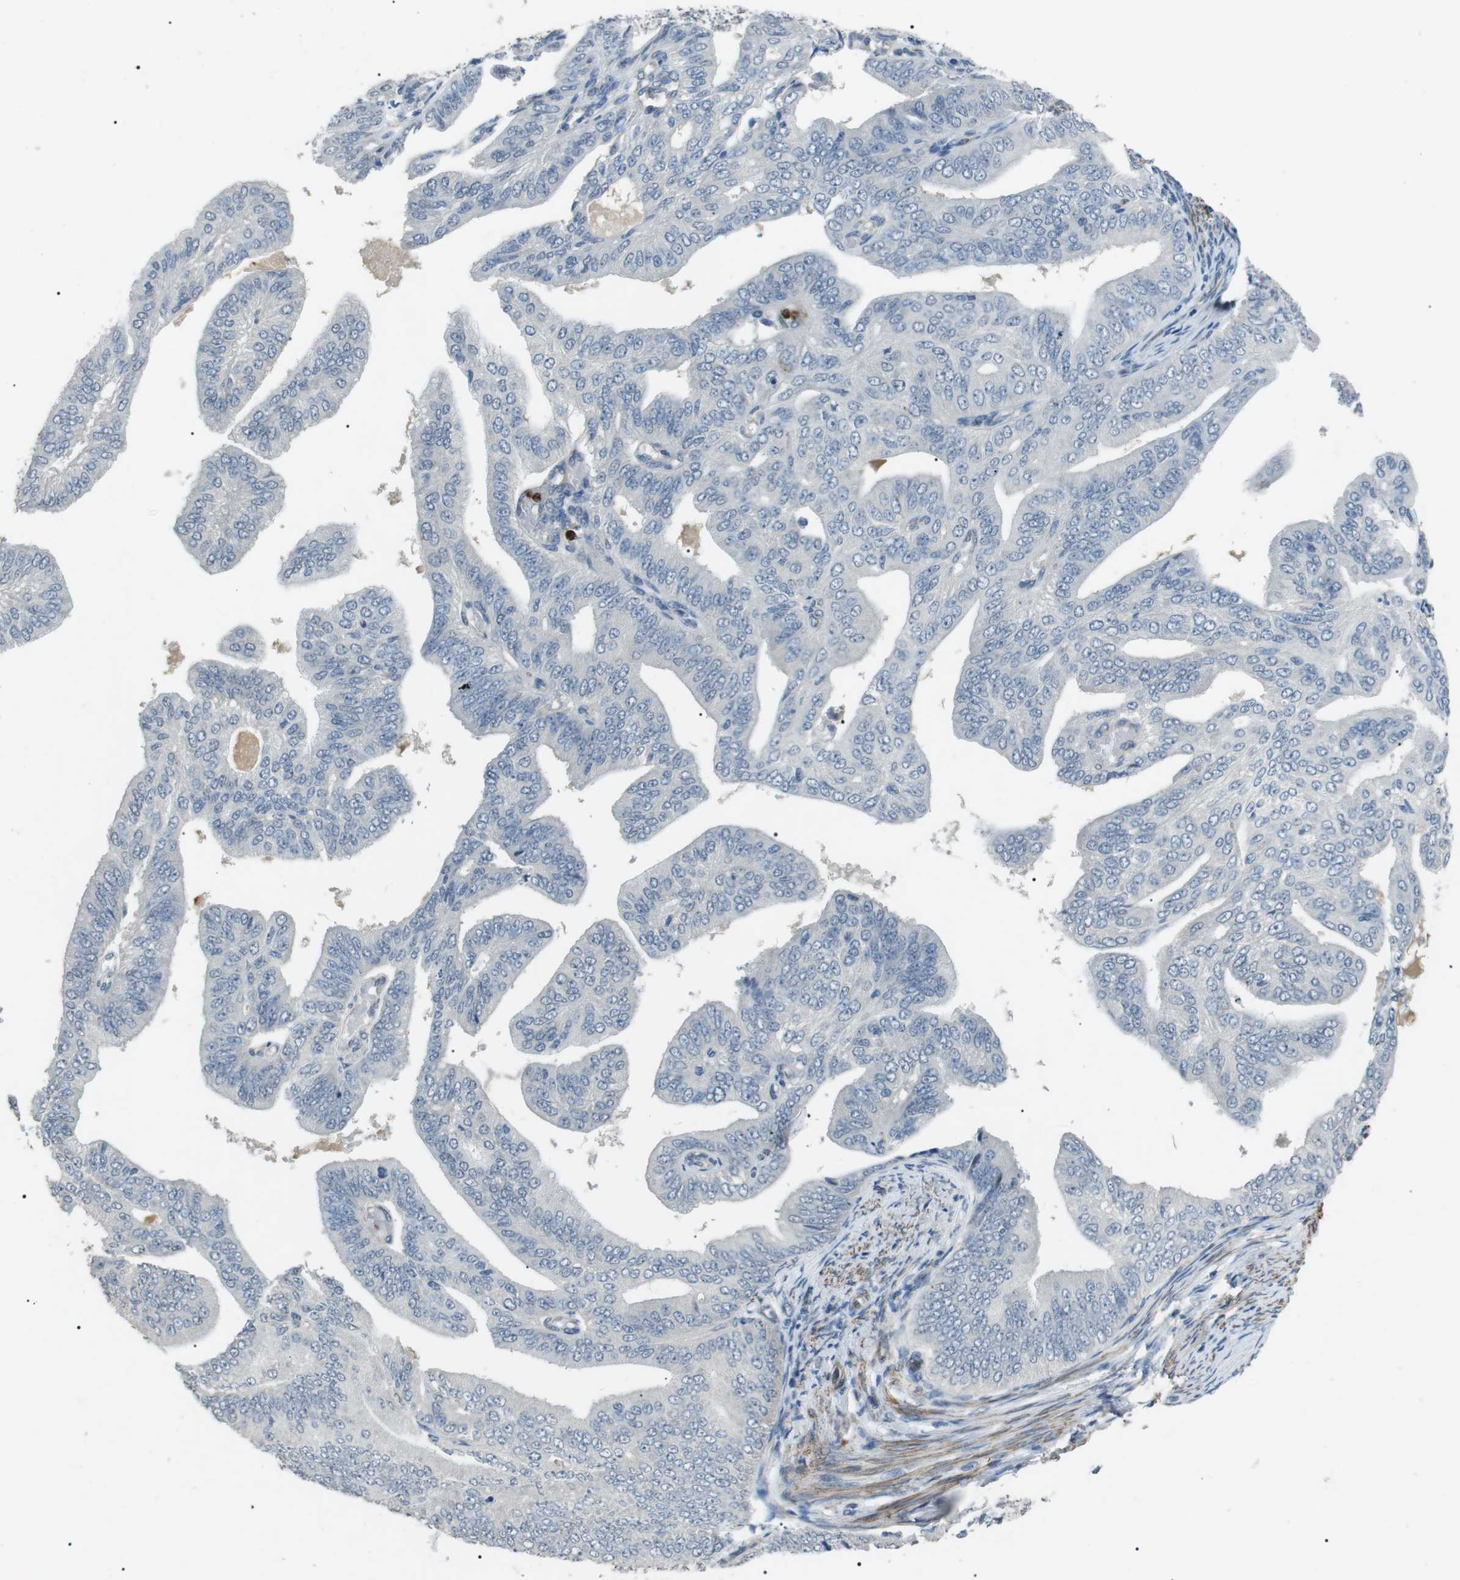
{"staining": {"intensity": "negative", "quantity": "none", "location": "none"}, "tissue": "endometrial cancer", "cell_type": "Tumor cells", "image_type": "cancer", "snomed": [{"axis": "morphology", "description": "Adenocarcinoma, NOS"}, {"axis": "topography", "description": "Endometrium"}], "caption": "There is no significant expression in tumor cells of adenocarcinoma (endometrial).", "gene": "GZMM", "patient": {"sex": "female", "age": 58}}